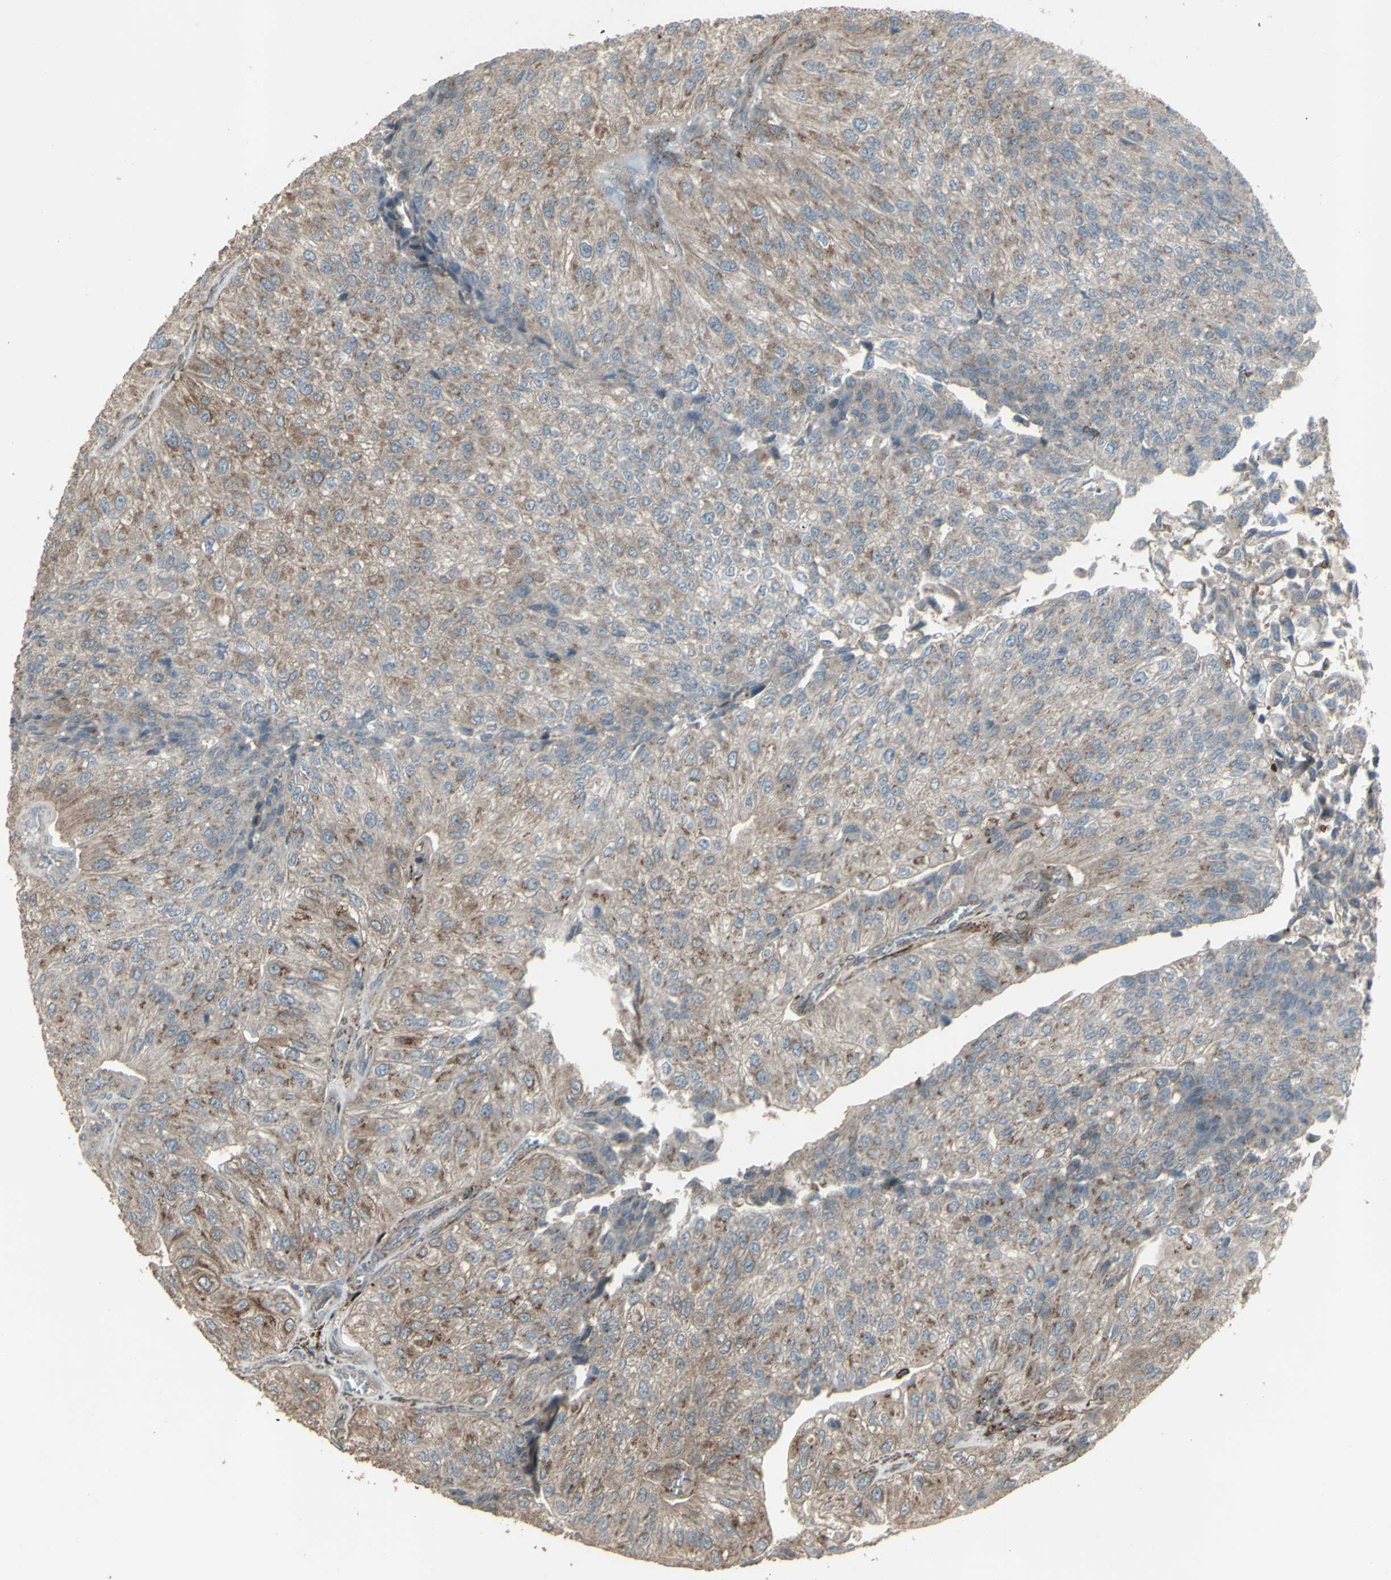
{"staining": {"intensity": "moderate", "quantity": "<25%", "location": "cytoplasmic/membranous"}, "tissue": "urothelial cancer", "cell_type": "Tumor cells", "image_type": "cancer", "snomed": [{"axis": "morphology", "description": "Urothelial carcinoma, High grade"}, {"axis": "topography", "description": "Kidney"}, {"axis": "topography", "description": "Urinary bladder"}], "caption": "Human urothelial carcinoma (high-grade) stained with a protein marker shows moderate staining in tumor cells.", "gene": "SMO", "patient": {"sex": "male", "age": 77}}